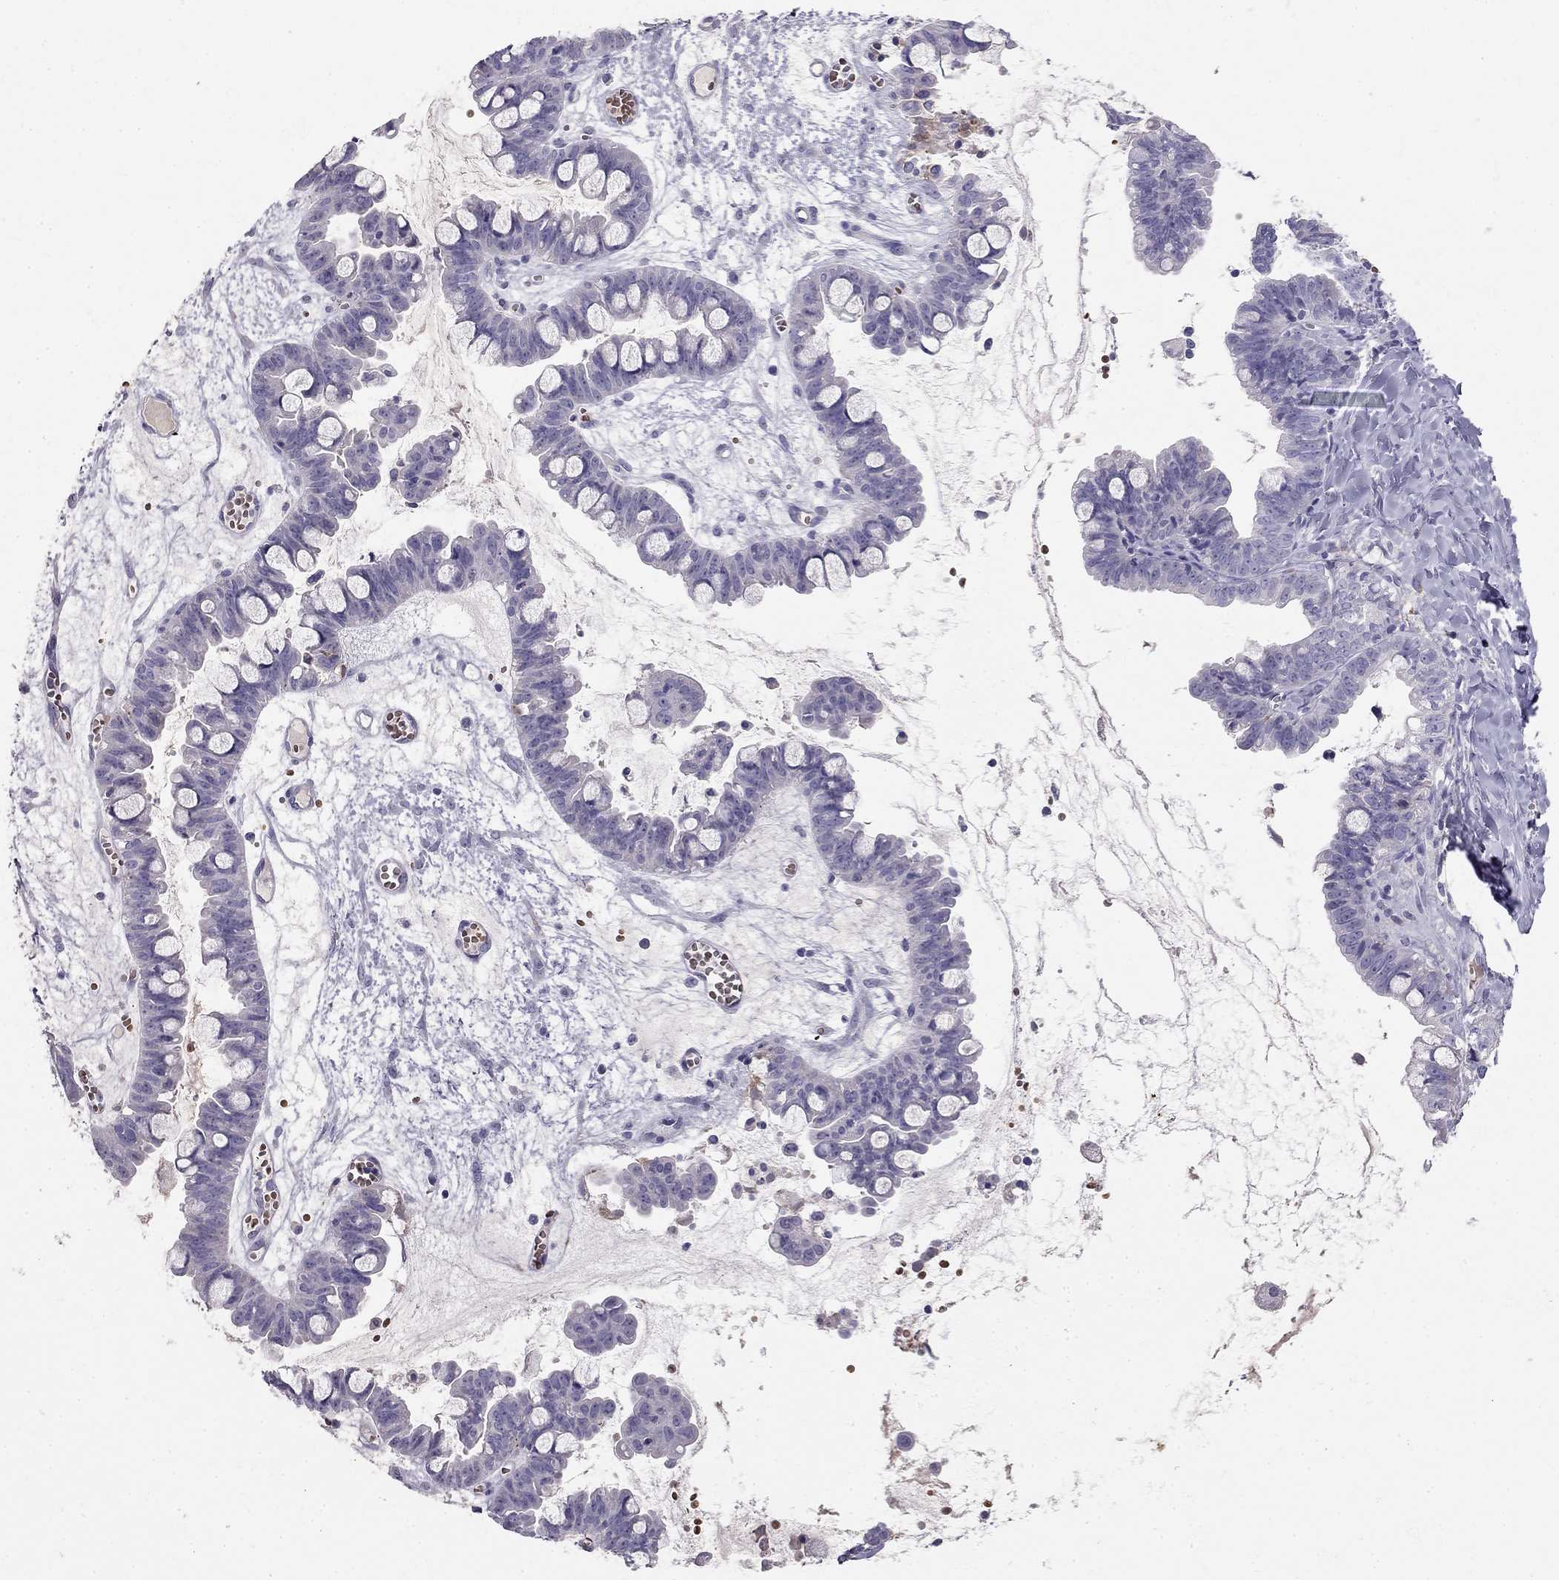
{"staining": {"intensity": "negative", "quantity": "none", "location": "none"}, "tissue": "ovarian cancer", "cell_type": "Tumor cells", "image_type": "cancer", "snomed": [{"axis": "morphology", "description": "Cystadenocarcinoma, mucinous, NOS"}, {"axis": "topography", "description": "Ovary"}], "caption": "Micrograph shows no protein expression in tumor cells of ovarian cancer tissue.", "gene": "RHD", "patient": {"sex": "female", "age": 63}}